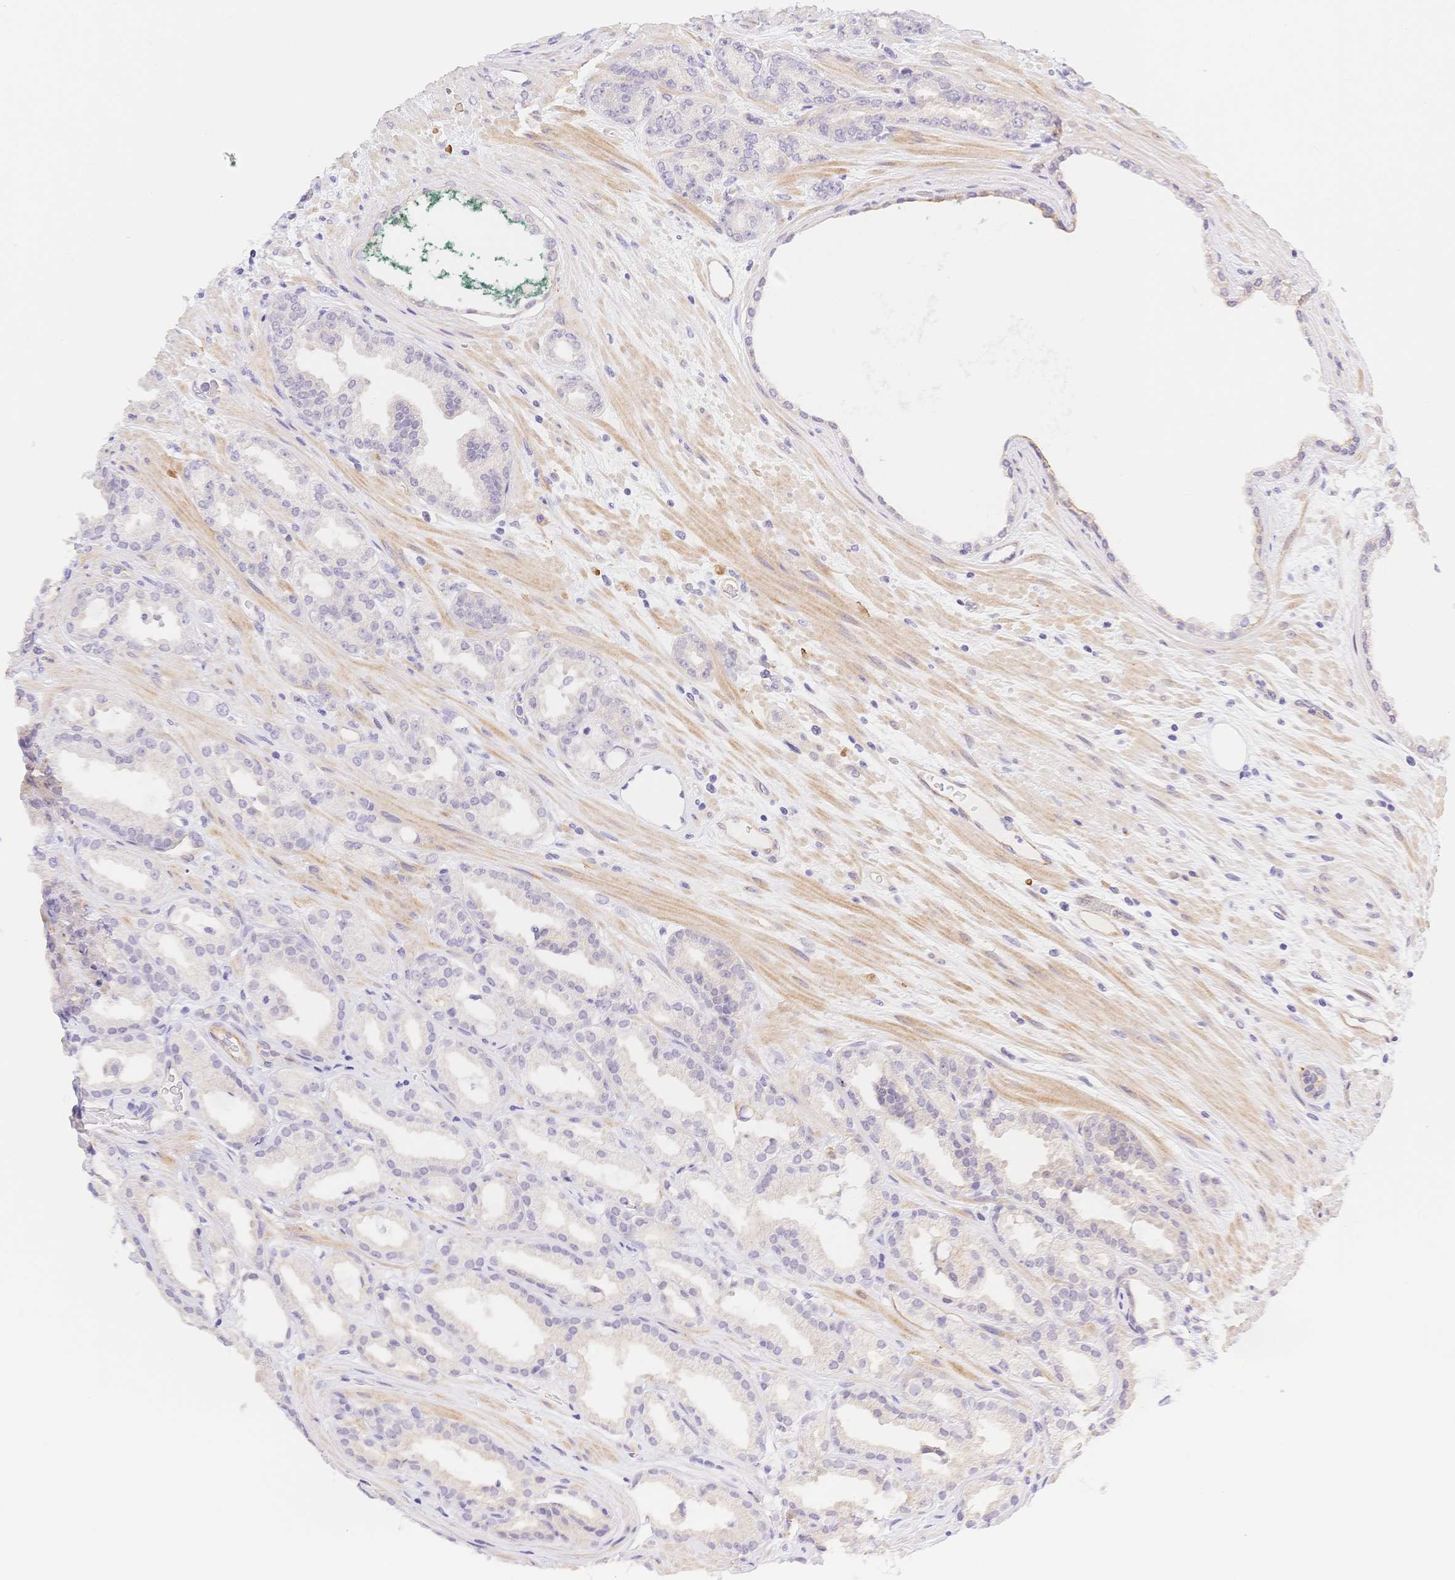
{"staining": {"intensity": "negative", "quantity": "none", "location": "none"}, "tissue": "prostate cancer", "cell_type": "Tumor cells", "image_type": "cancer", "snomed": [{"axis": "morphology", "description": "Adenocarcinoma, Low grade"}, {"axis": "topography", "description": "Prostate"}], "caption": "The immunohistochemistry (IHC) photomicrograph has no significant staining in tumor cells of low-grade adenocarcinoma (prostate) tissue. (Stains: DAB IHC with hematoxylin counter stain, Microscopy: brightfield microscopy at high magnification).", "gene": "CSN1S1", "patient": {"sex": "male", "age": 61}}